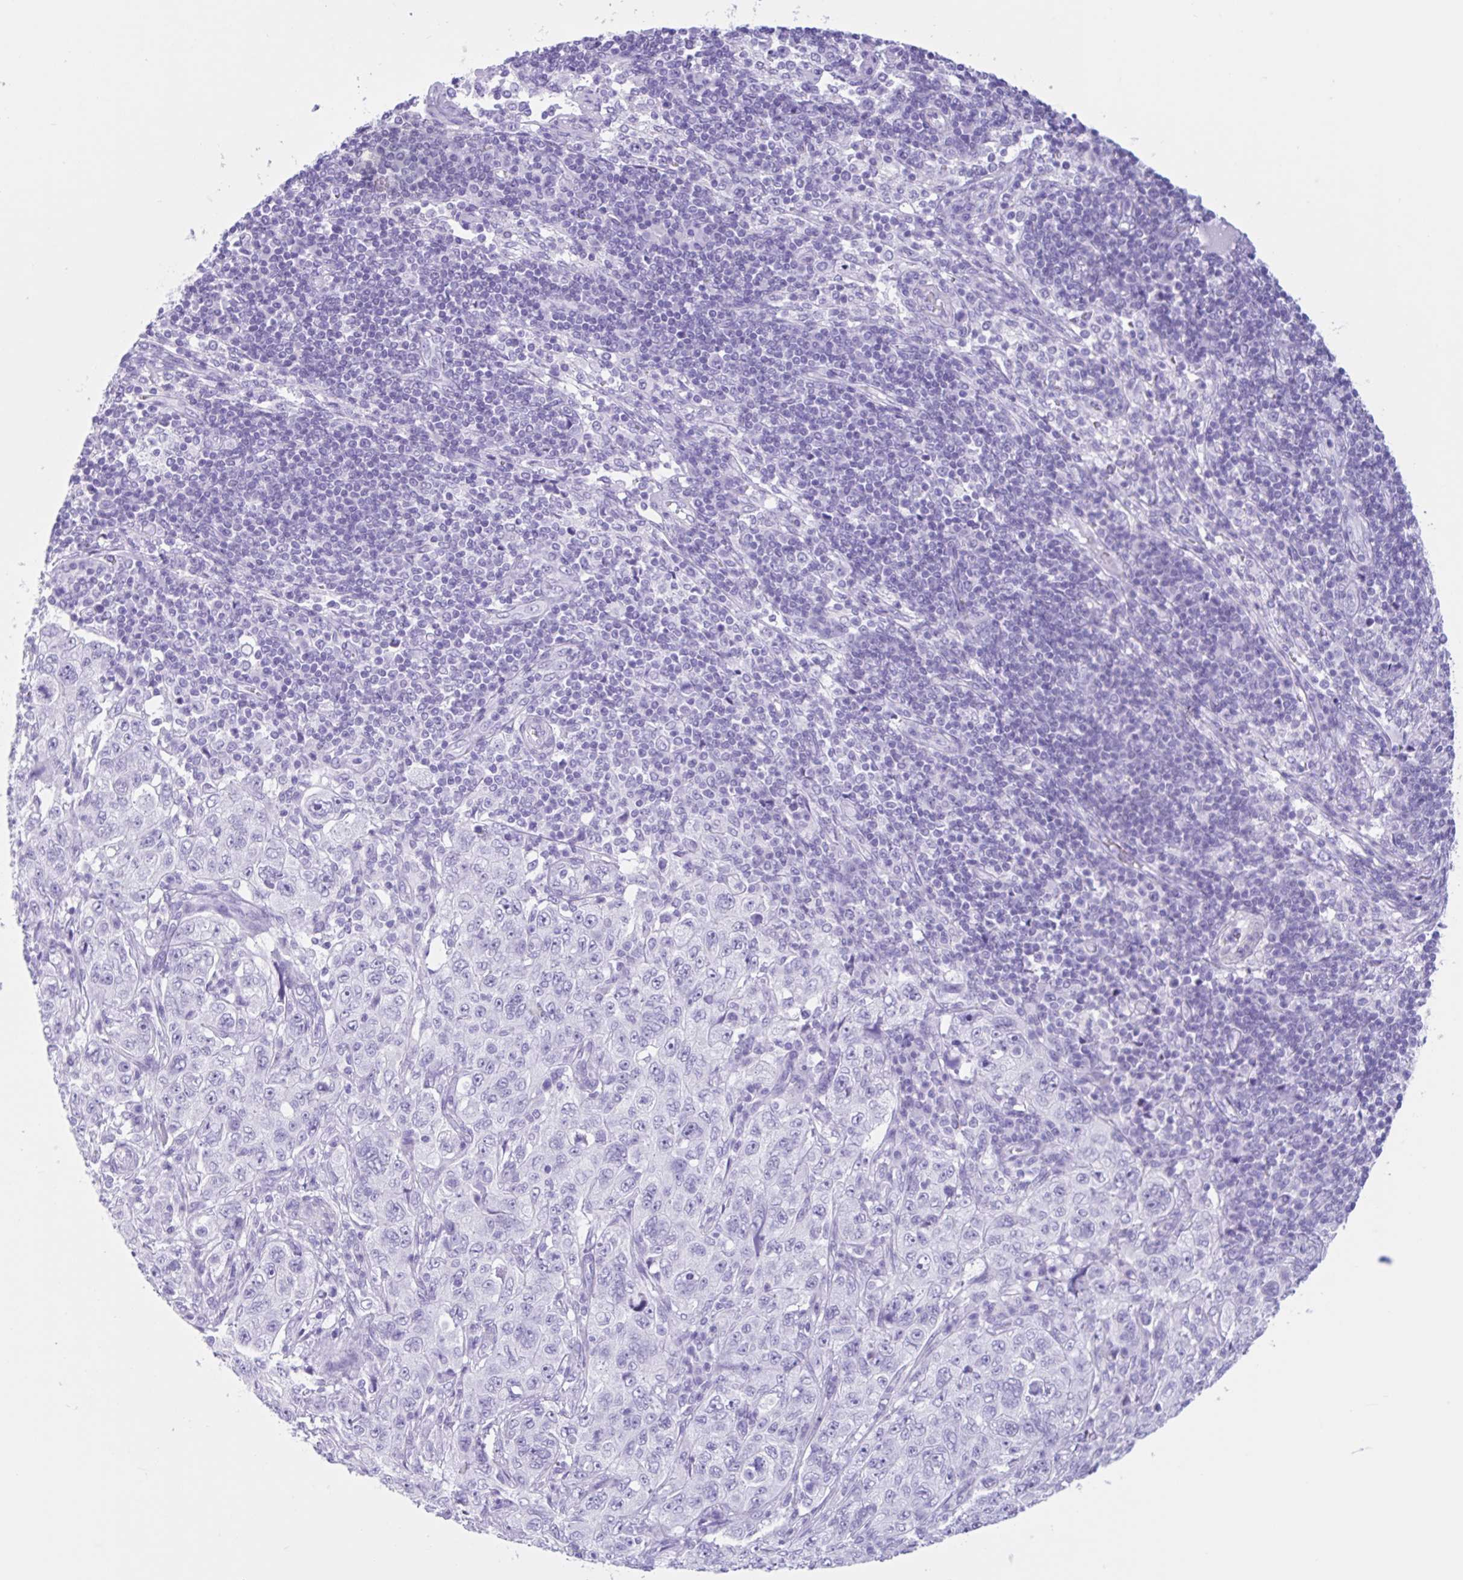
{"staining": {"intensity": "negative", "quantity": "none", "location": "none"}, "tissue": "pancreatic cancer", "cell_type": "Tumor cells", "image_type": "cancer", "snomed": [{"axis": "morphology", "description": "Adenocarcinoma, NOS"}, {"axis": "topography", "description": "Pancreas"}], "caption": "Pancreatic adenocarcinoma was stained to show a protein in brown. There is no significant positivity in tumor cells.", "gene": "IAPP", "patient": {"sex": "male", "age": 68}}